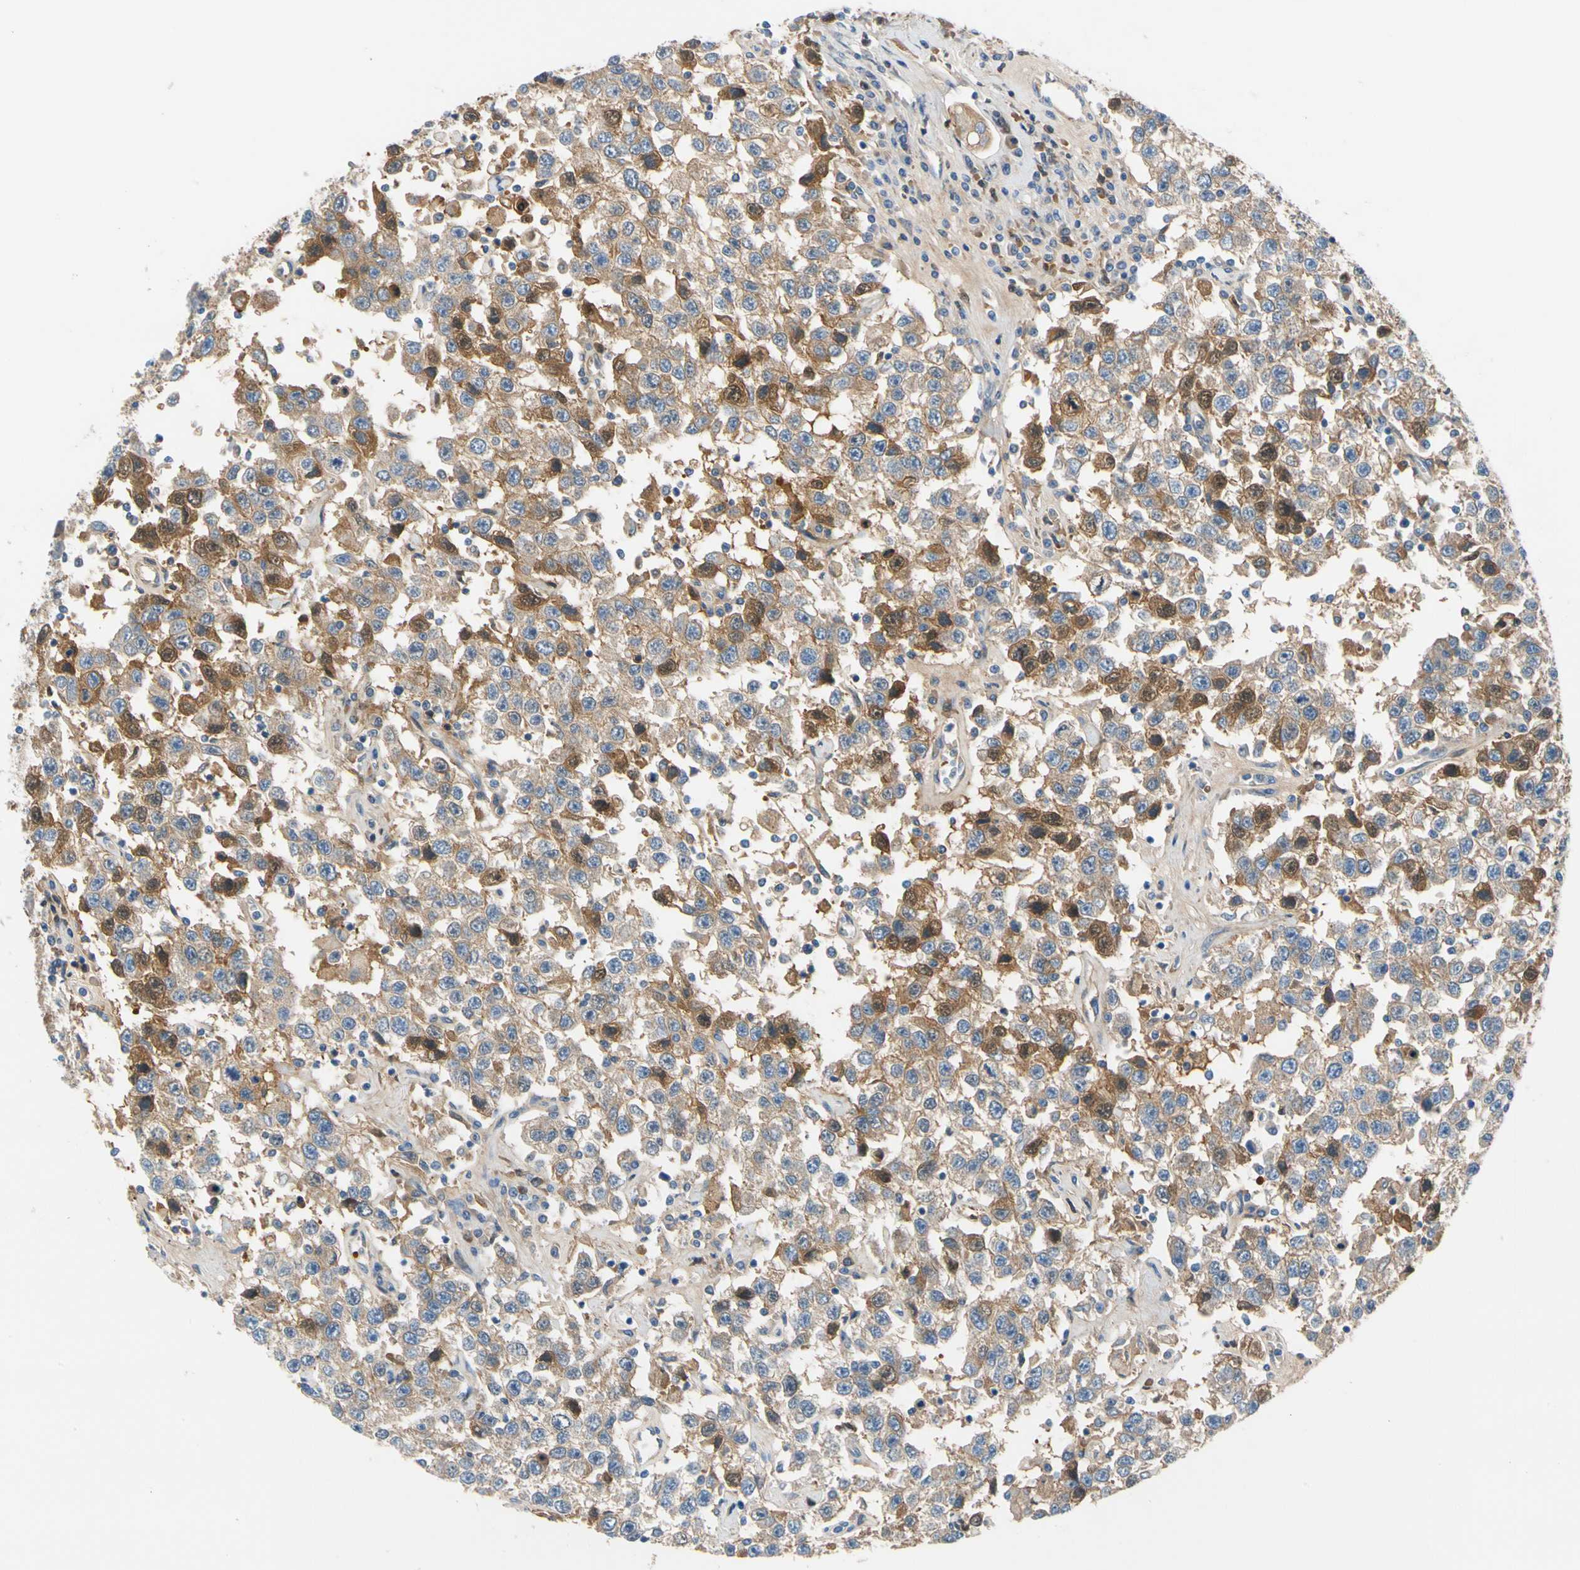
{"staining": {"intensity": "moderate", "quantity": "25%-75%", "location": "cytoplasmic/membranous"}, "tissue": "testis cancer", "cell_type": "Tumor cells", "image_type": "cancer", "snomed": [{"axis": "morphology", "description": "Seminoma, NOS"}, {"axis": "topography", "description": "Testis"}], "caption": "Testis seminoma stained for a protein displays moderate cytoplasmic/membranous positivity in tumor cells. Immunohistochemistry (ihc) stains the protein of interest in brown and the nuclei are stained blue.", "gene": "ENTREP3", "patient": {"sex": "male", "age": 41}}